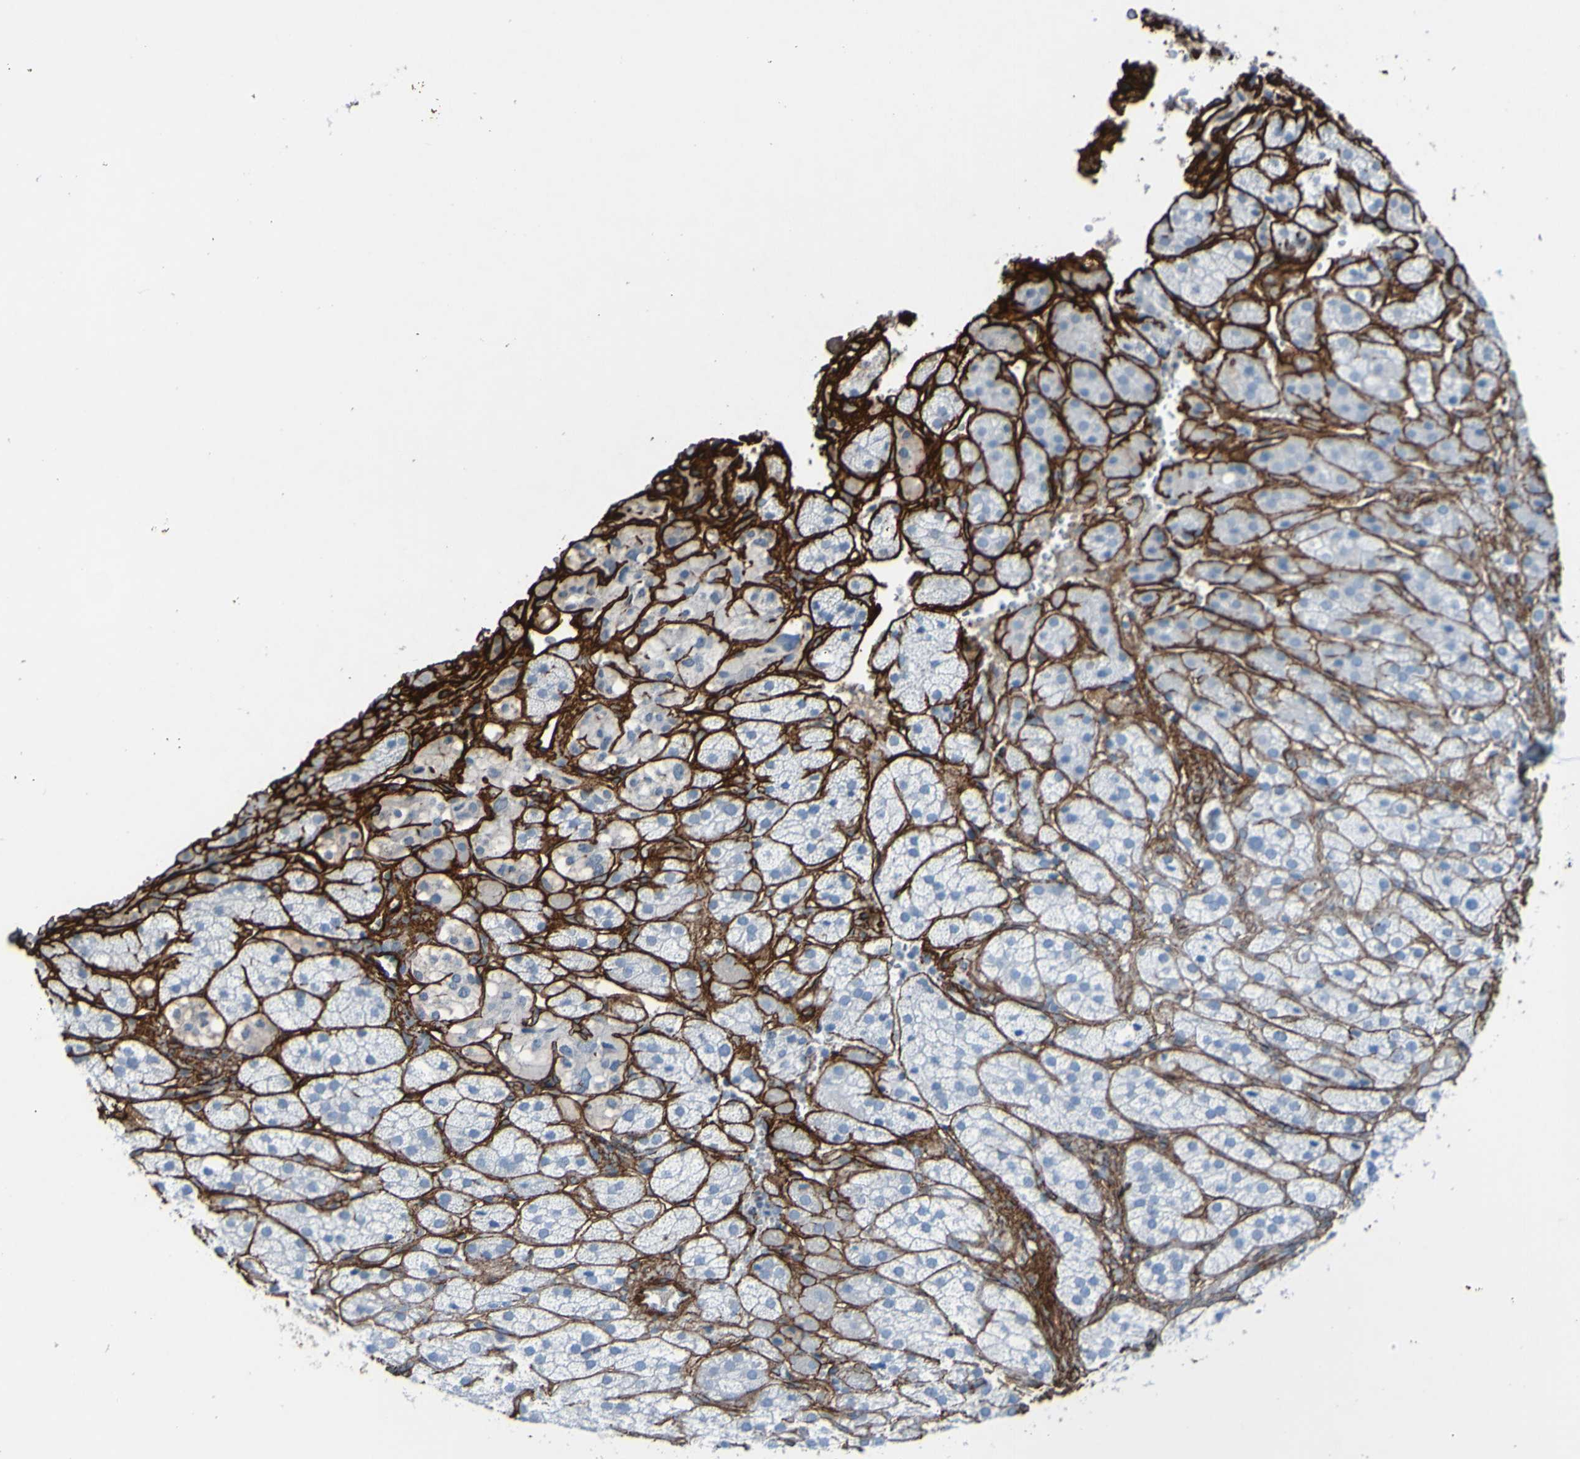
{"staining": {"intensity": "negative", "quantity": "none", "location": "none"}, "tissue": "adrenal gland", "cell_type": "Glandular cells", "image_type": "normal", "snomed": [{"axis": "morphology", "description": "Normal tissue, NOS"}, {"axis": "topography", "description": "Adrenal gland"}], "caption": "This micrograph is of unremarkable adrenal gland stained with immunohistochemistry (IHC) to label a protein in brown with the nuclei are counter-stained blue. There is no positivity in glandular cells. (DAB immunohistochemistry (IHC), high magnification).", "gene": "COL4A2", "patient": {"sex": "male", "age": 56}}